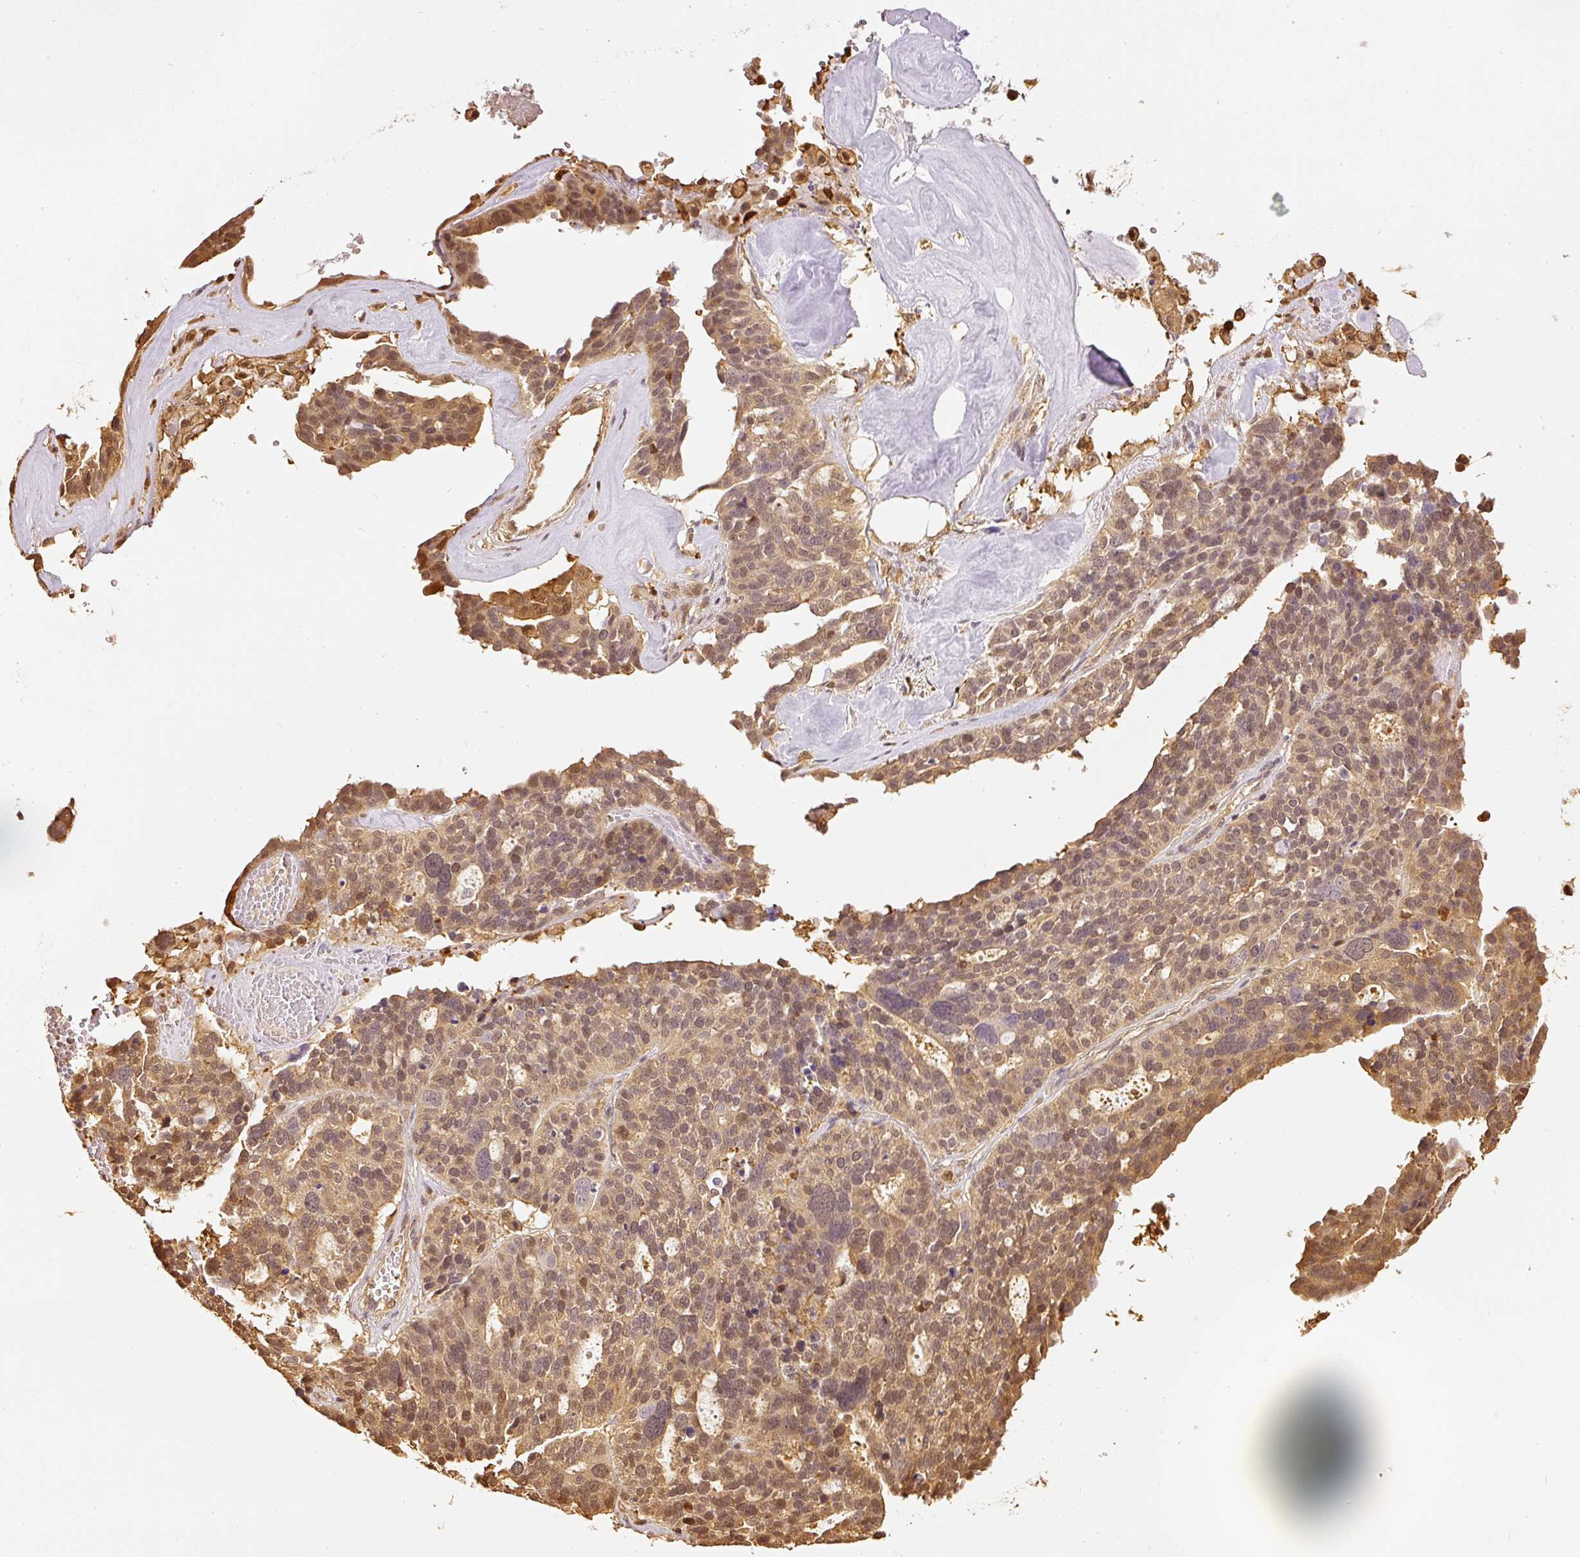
{"staining": {"intensity": "moderate", "quantity": ">75%", "location": "cytoplasmic/membranous,nuclear"}, "tissue": "ovarian cancer", "cell_type": "Tumor cells", "image_type": "cancer", "snomed": [{"axis": "morphology", "description": "Cystadenocarcinoma, serous, NOS"}, {"axis": "topography", "description": "Ovary"}], "caption": "This is a histology image of immunohistochemistry staining of ovarian cancer, which shows moderate positivity in the cytoplasmic/membranous and nuclear of tumor cells.", "gene": "PFN1", "patient": {"sex": "female", "age": 59}}